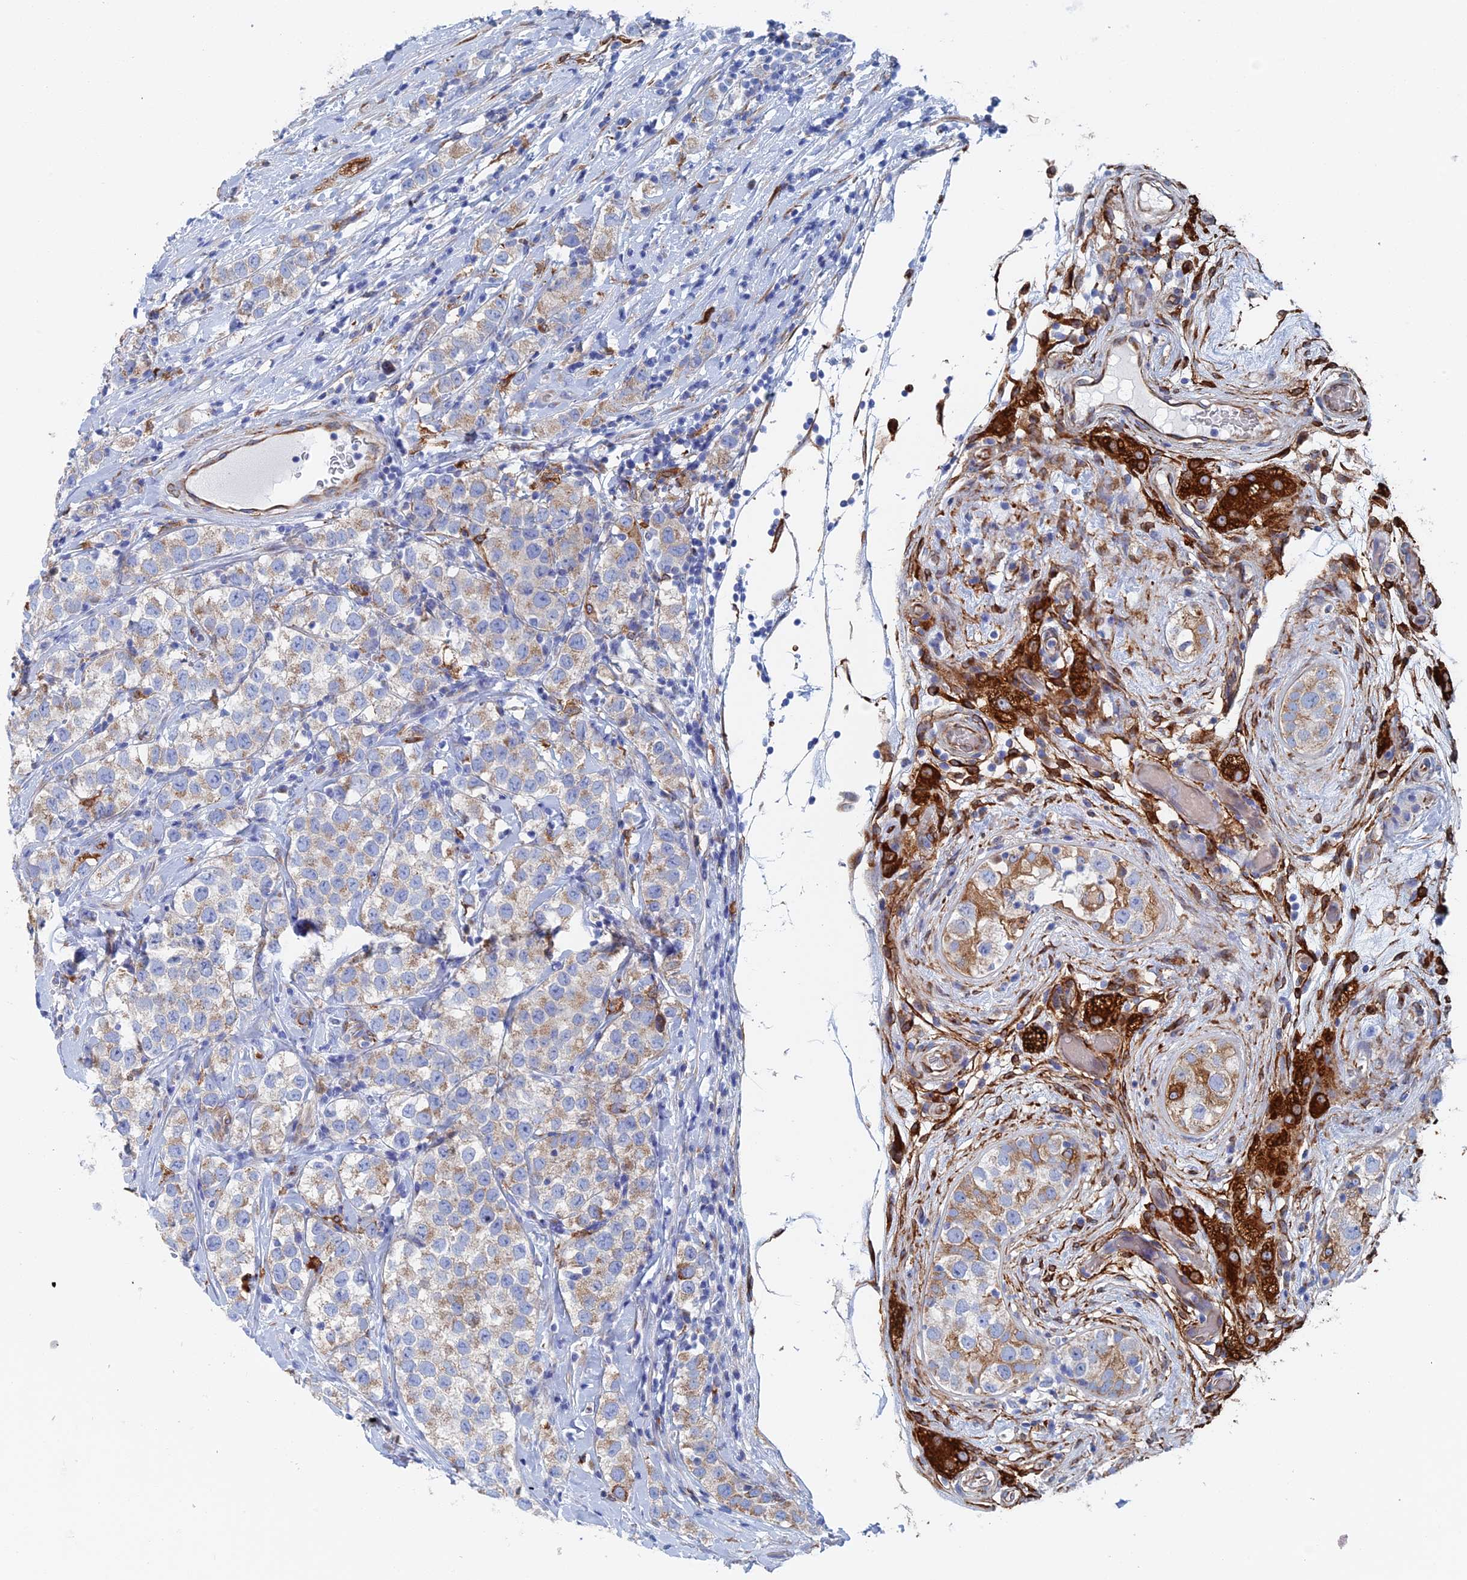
{"staining": {"intensity": "weak", "quantity": "25%-75%", "location": "cytoplasmic/membranous"}, "tissue": "testis cancer", "cell_type": "Tumor cells", "image_type": "cancer", "snomed": [{"axis": "morphology", "description": "Seminoma, NOS"}, {"axis": "topography", "description": "Testis"}], "caption": "An image of testis seminoma stained for a protein shows weak cytoplasmic/membranous brown staining in tumor cells.", "gene": "COG7", "patient": {"sex": "male", "age": 34}}